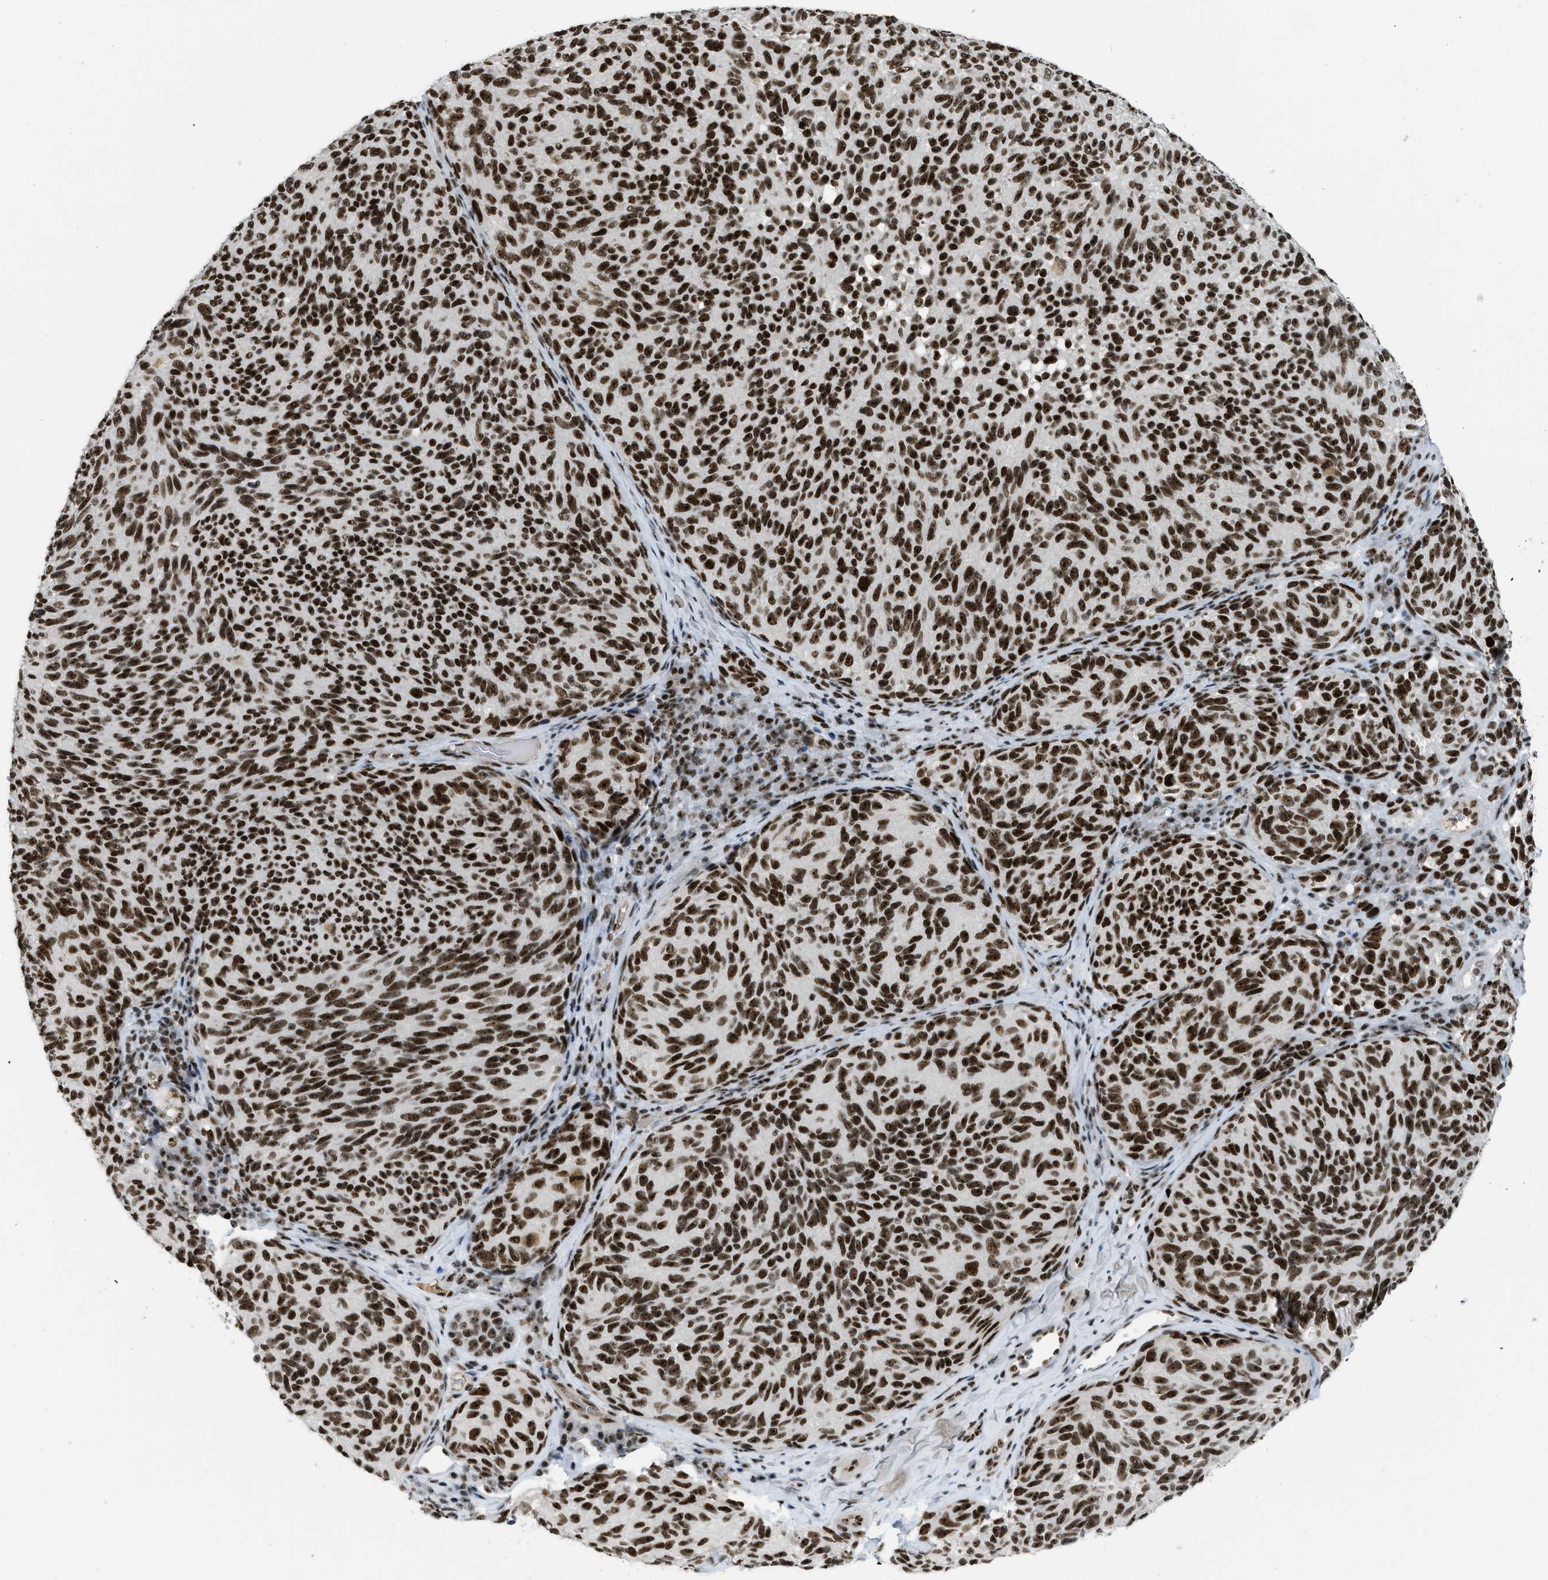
{"staining": {"intensity": "strong", "quantity": ">75%", "location": "nuclear"}, "tissue": "melanoma", "cell_type": "Tumor cells", "image_type": "cancer", "snomed": [{"axis": "morphology", "description": "Malignant melanoma, NOS"}, {"axis": "topography", "description": "Skin"}], "caption": "High-magnification brightfield microscopy of melanoma stained with DAB (3,3'-diaminobenzidine) (brown) and counterstained with hematoxylin (blue). tumor cells exhibit strong nuclear staining is seen in approximately>75% of cells. (DAB (3,3'-diaminobenzidine) IHC with brightfield microscopy, high magnification).", "gene": "URB1", "patient": {"sex": "female", "age": 73}}